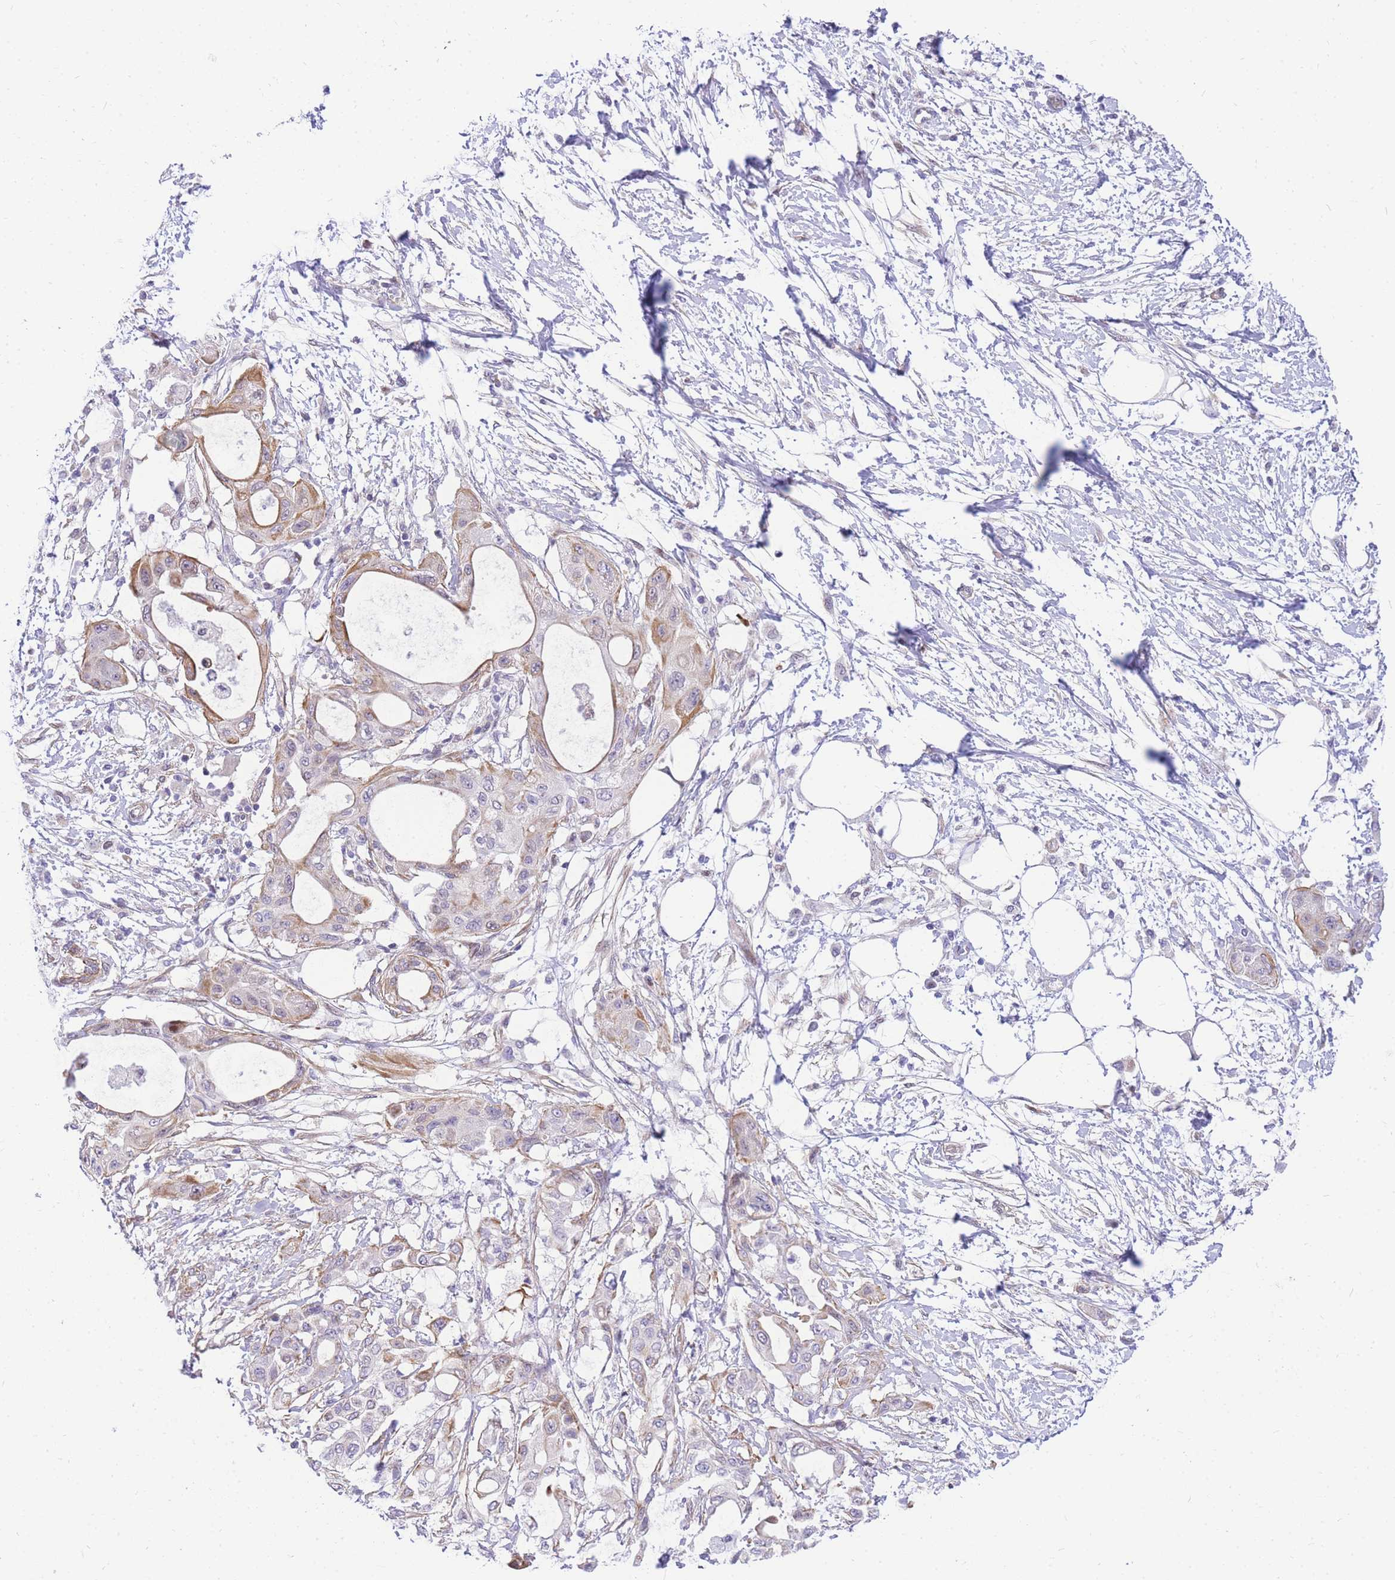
{"staining": {"intensity": "moderate", "quantity": "<25%", "location": "cytoplasmic/membranous"}, "tissue": "pancreatic cancer", "cell_type": "Tumor cells", "image_type": "cancer", "snomed": [{"axis": "morphology", "description": "Adenocarcinoma, NOS"}, {"axis": "topography", "description": "Pancreas"}], "caption": "Adenocarcinoma (pancreatic) stained for a protein (brown) shows moderate cytoplasmic/membranous positive positivity in approximately <25% of tumor cells.", "gene": "S100PBP", "patient": {"sex": "male", "age": 68}}